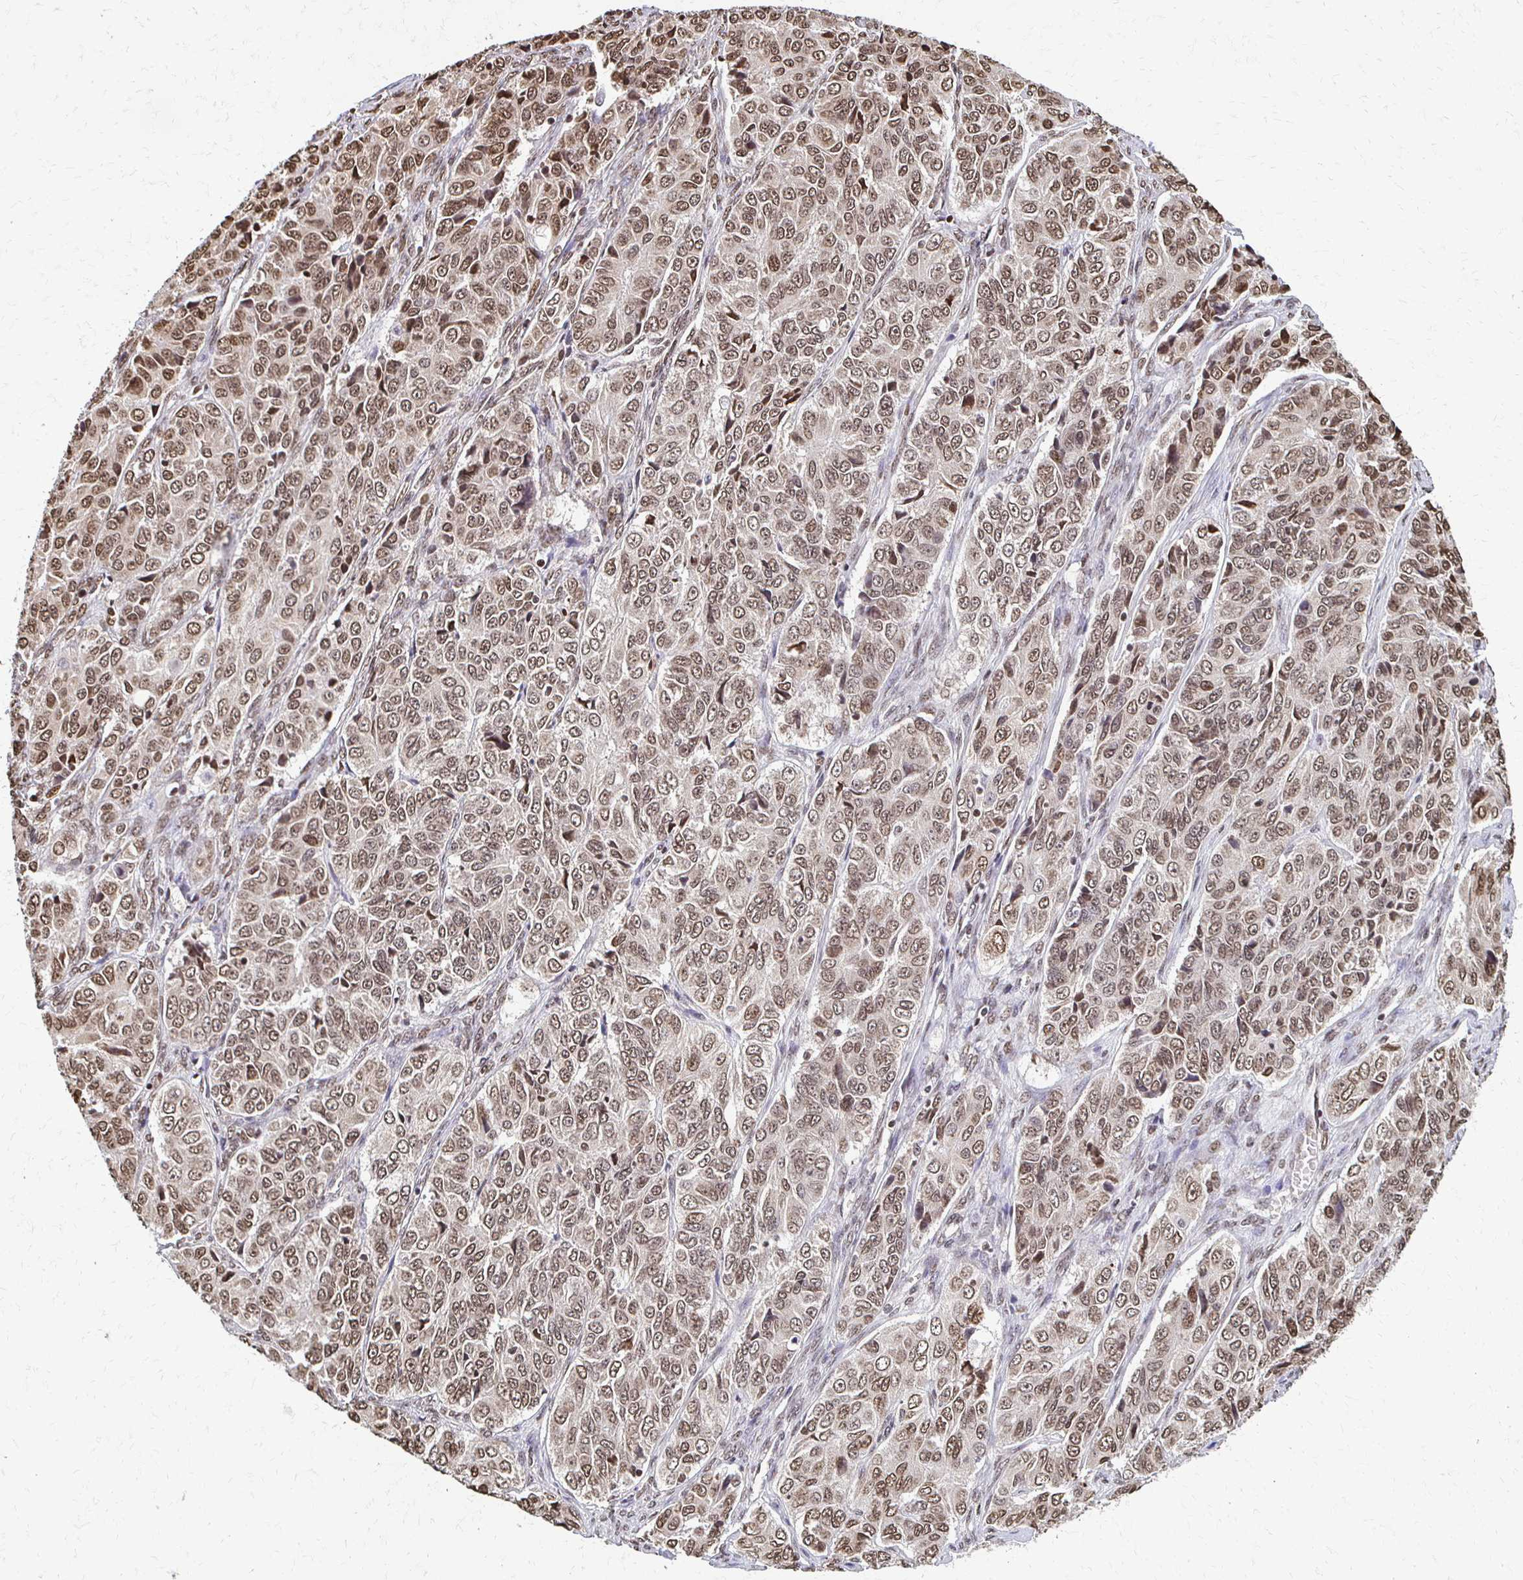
{"staining": {"intensity": "moderate", "quantity": ">75%", "location": "nuclear"}, "tissue": "ovarian cancer", "cell_type": "Tumor cells", "image_type": "cancer", "snomed": [{"axis": "morphology", "description": "Carcinoma, endometroid"}, {"axis": "topography", "description": "Ovary"}], "caption": "Immunohistochemistry (IHC) (DAB) staining of human ovarian cancer (endometroid carcinoma) displays moderate nuclear protein positivity in approximately >75% of tumor cells.", "gene": "HOXA9", "patient": {"sex": "female", "age": 51}}